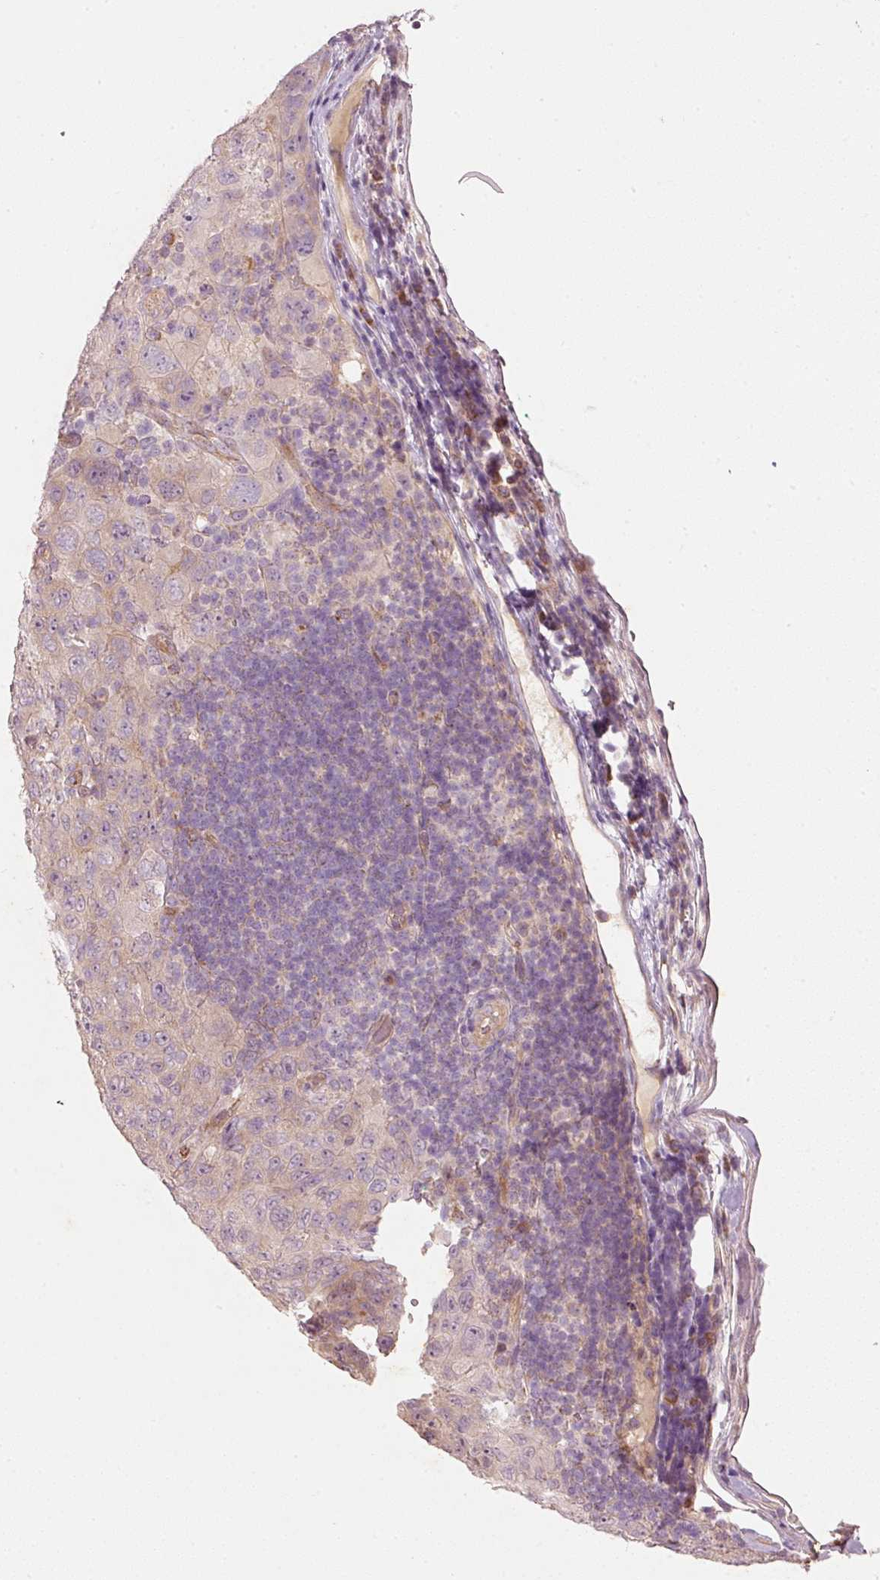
{"staining": {"intensity": "negative", "quantity": "none", "location": "none"}, "tissue": "pancreatic cancer", "cell_type": "Tumor cells", "image_type": "cancer", "snomed": [{"axis": "morphology", "description": "Adenocarcinoma, NOS"}, {"axis": "topography", "description": "Pancreas"}], "caption": "IHC of human pancreatic cancer reveals no expression in tumor cells. The staining is performed using DAB (3,3'-diaminobenzidine) brown chromogen with nuclei counter-stained in using hematoxylin.", "gene": "RGL2", "patient": {"sex": "male", "age": 68}}